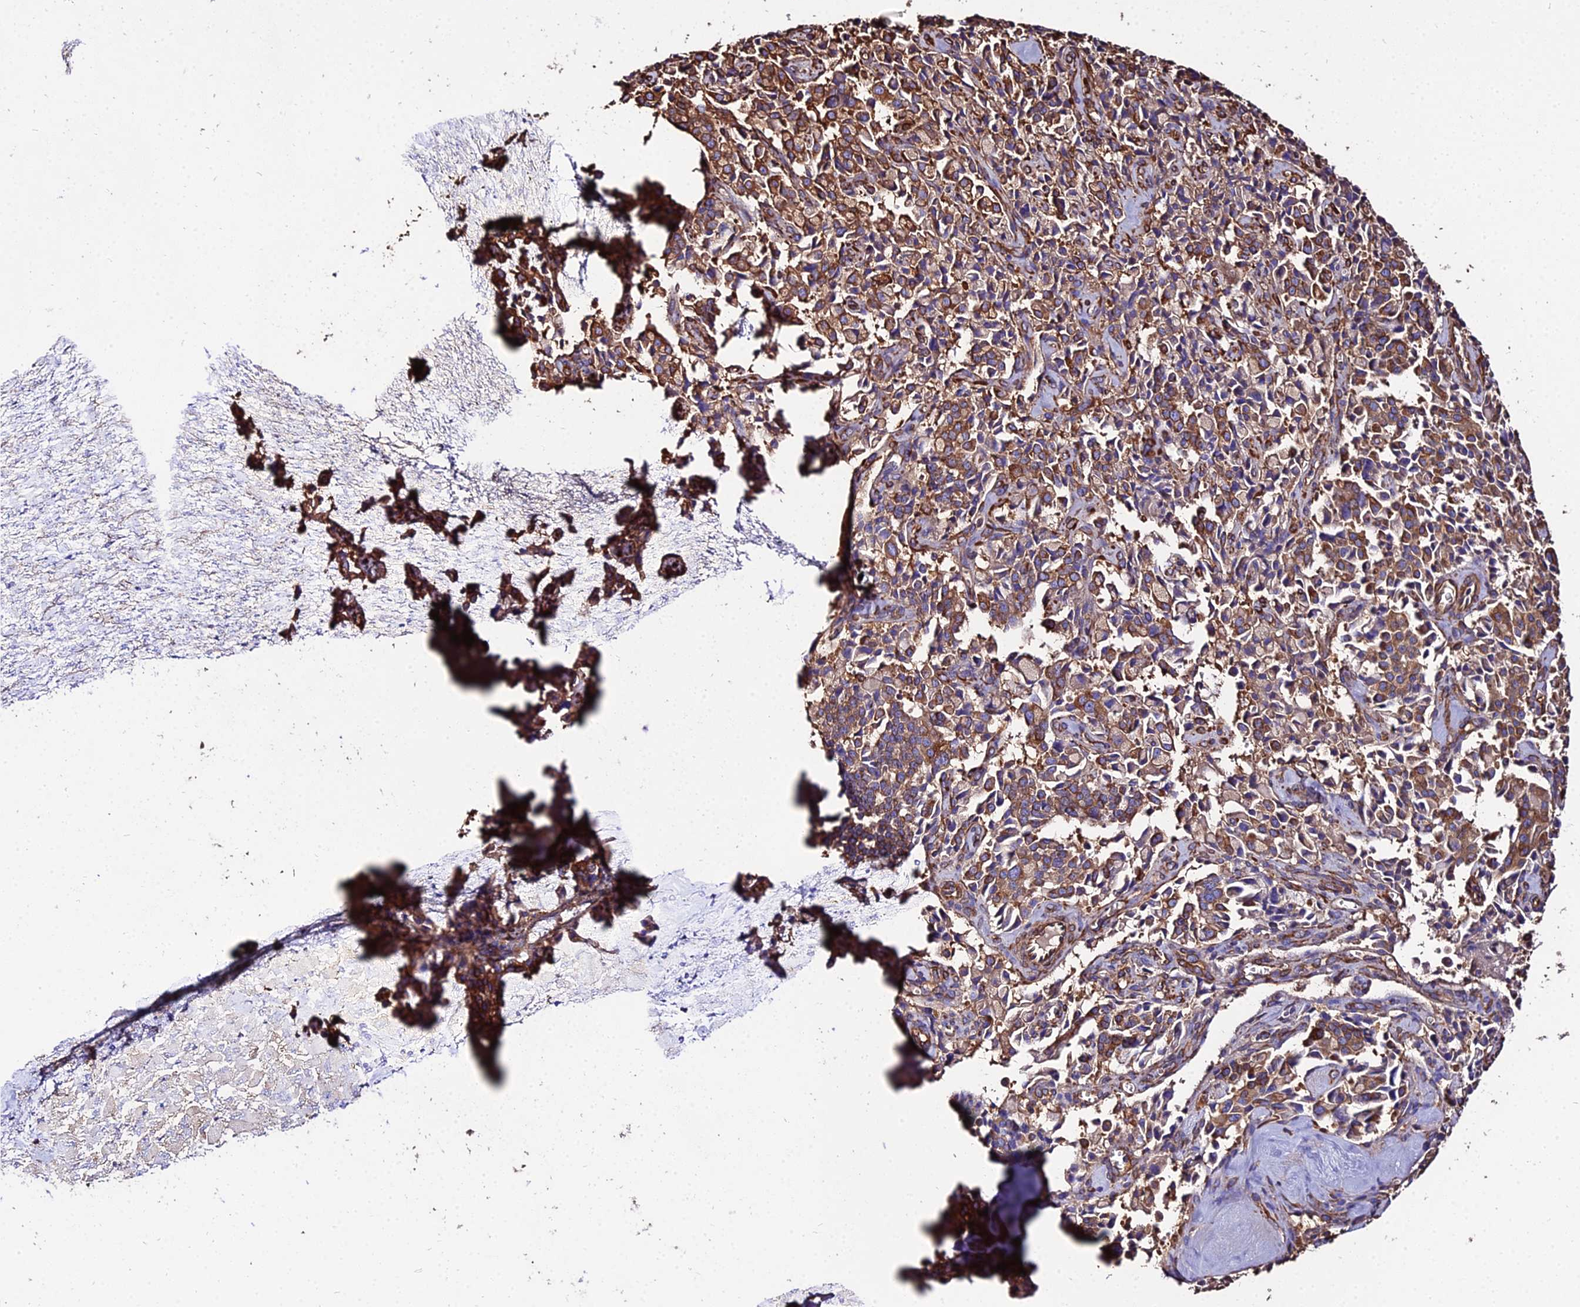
{"staining": {"intensity": "moderate", "quantity": ">75%", "location": "cytoplasmic/membranous"}, "tissue": "pancreatic cancer", "cell_type": "Tumor cells", "image_type": "cancer", "snomed": [{"axis": "morphology", "description": "Adenocarcinoma, NOS"}, {"axis": "topography", "description": "Pancreas"}], "caption": "Immunohistochemistry (DAB (3,3'-diaminobenzidine)) staining of human adenocarcinoma (pancreatic) shows moderate cytoplasmic/membranous protein staining in about >75% of tumor cells.", "gene": "TUBA3D", "patient": {"sex": "male", "age": 65}}